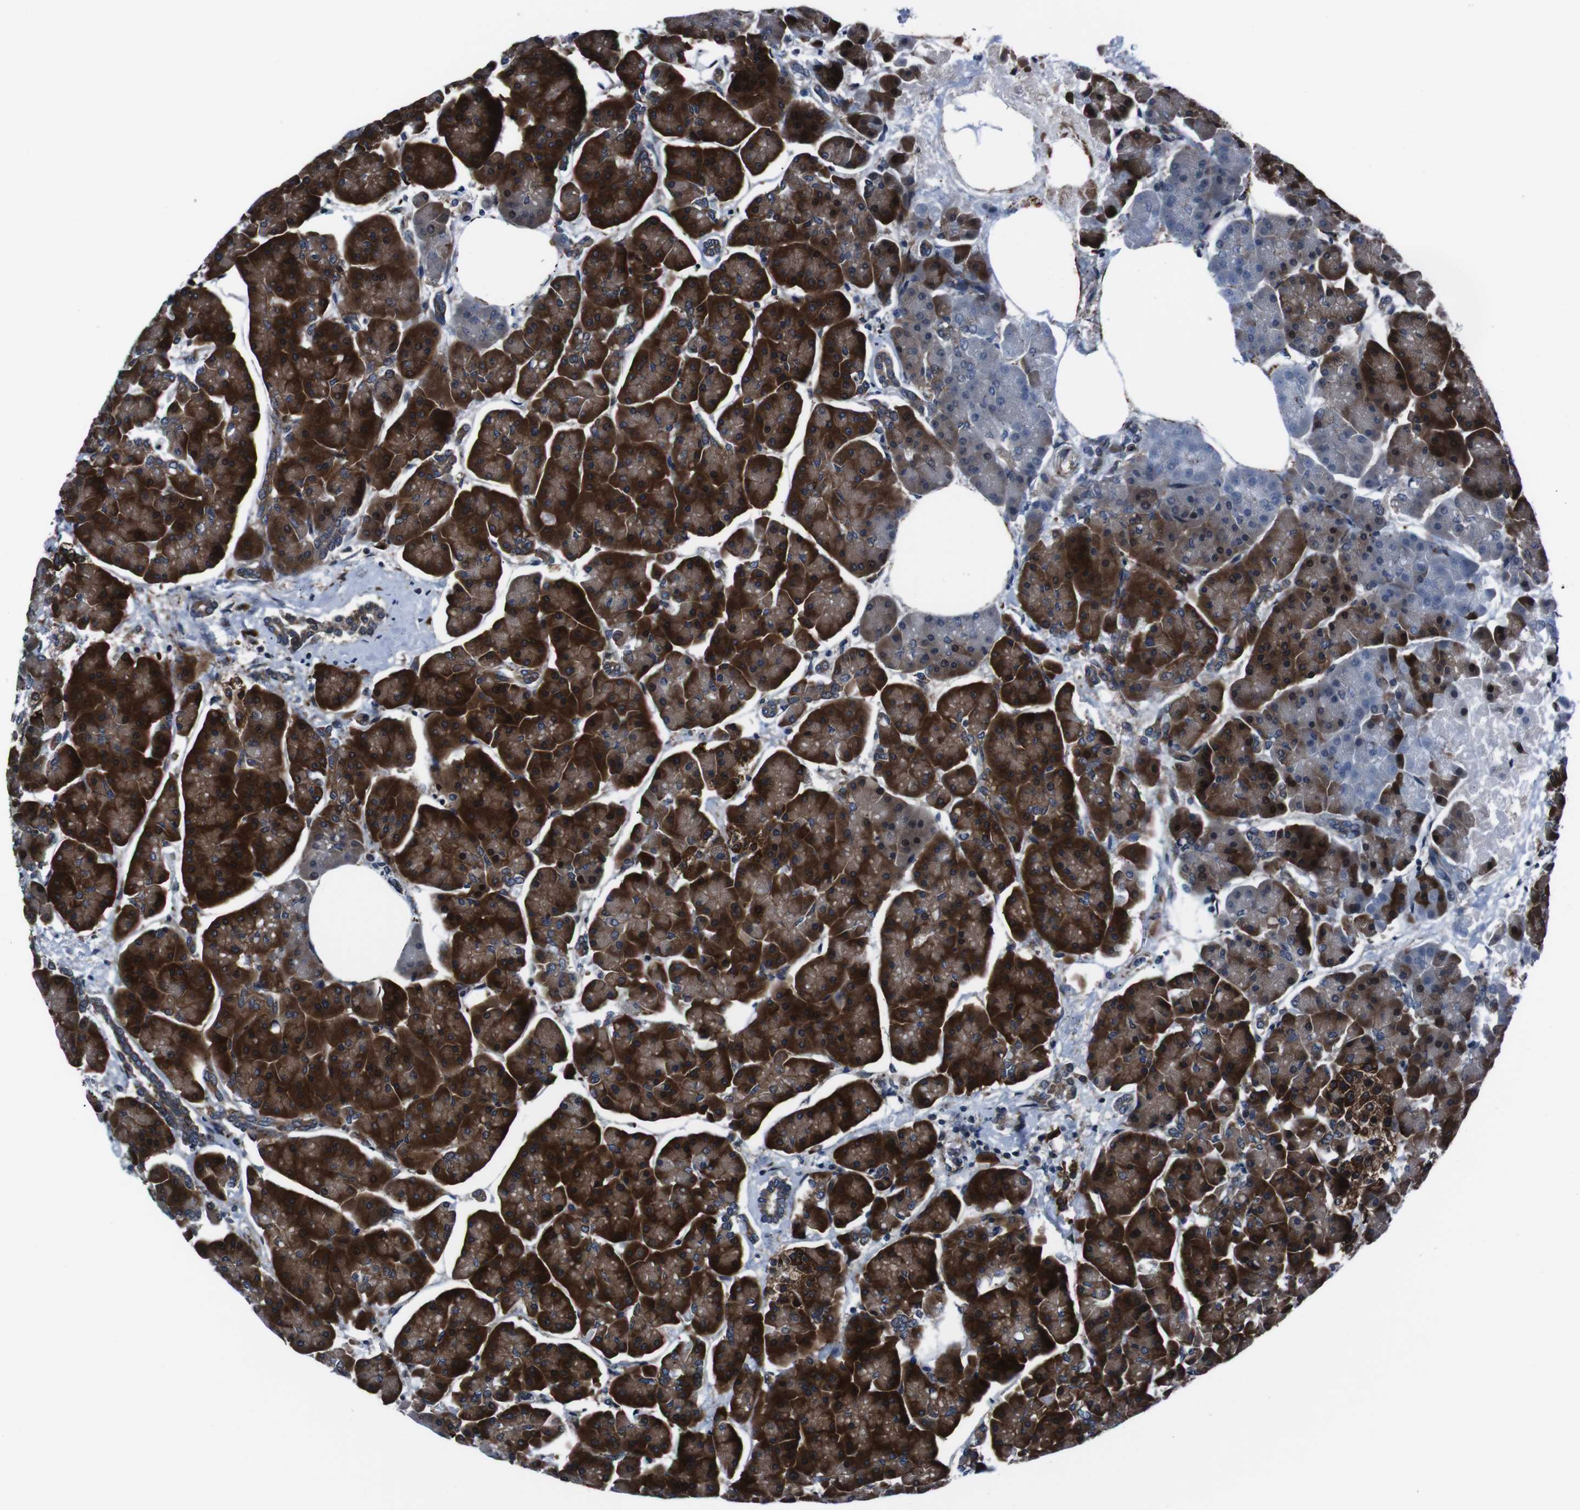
{"staining": {"intensity": "strong", "quantity": ">75%", "location": "cytoplasmic/membranous"}, "tissue": "pancreas", "cell_type": "Exocrine glandular cells", "image_type": "normal", "snomed": [{"axis": "morphology", "description": "Normal tissue, NOS"}, {"axis": "topography", "description": "Pancreas"}], "caption": "An IHC histopathology image of unremarkable tissue is shown. Protein staining in brown shows strong cytoplasmic/membranous positivity in pancreas within exocrine glandular cells. (DAB IHC, brown staining for protein, blue staining for nuclei).", "gene": "EIF4A2", "patient": {"sex": "female", "age": 70}}